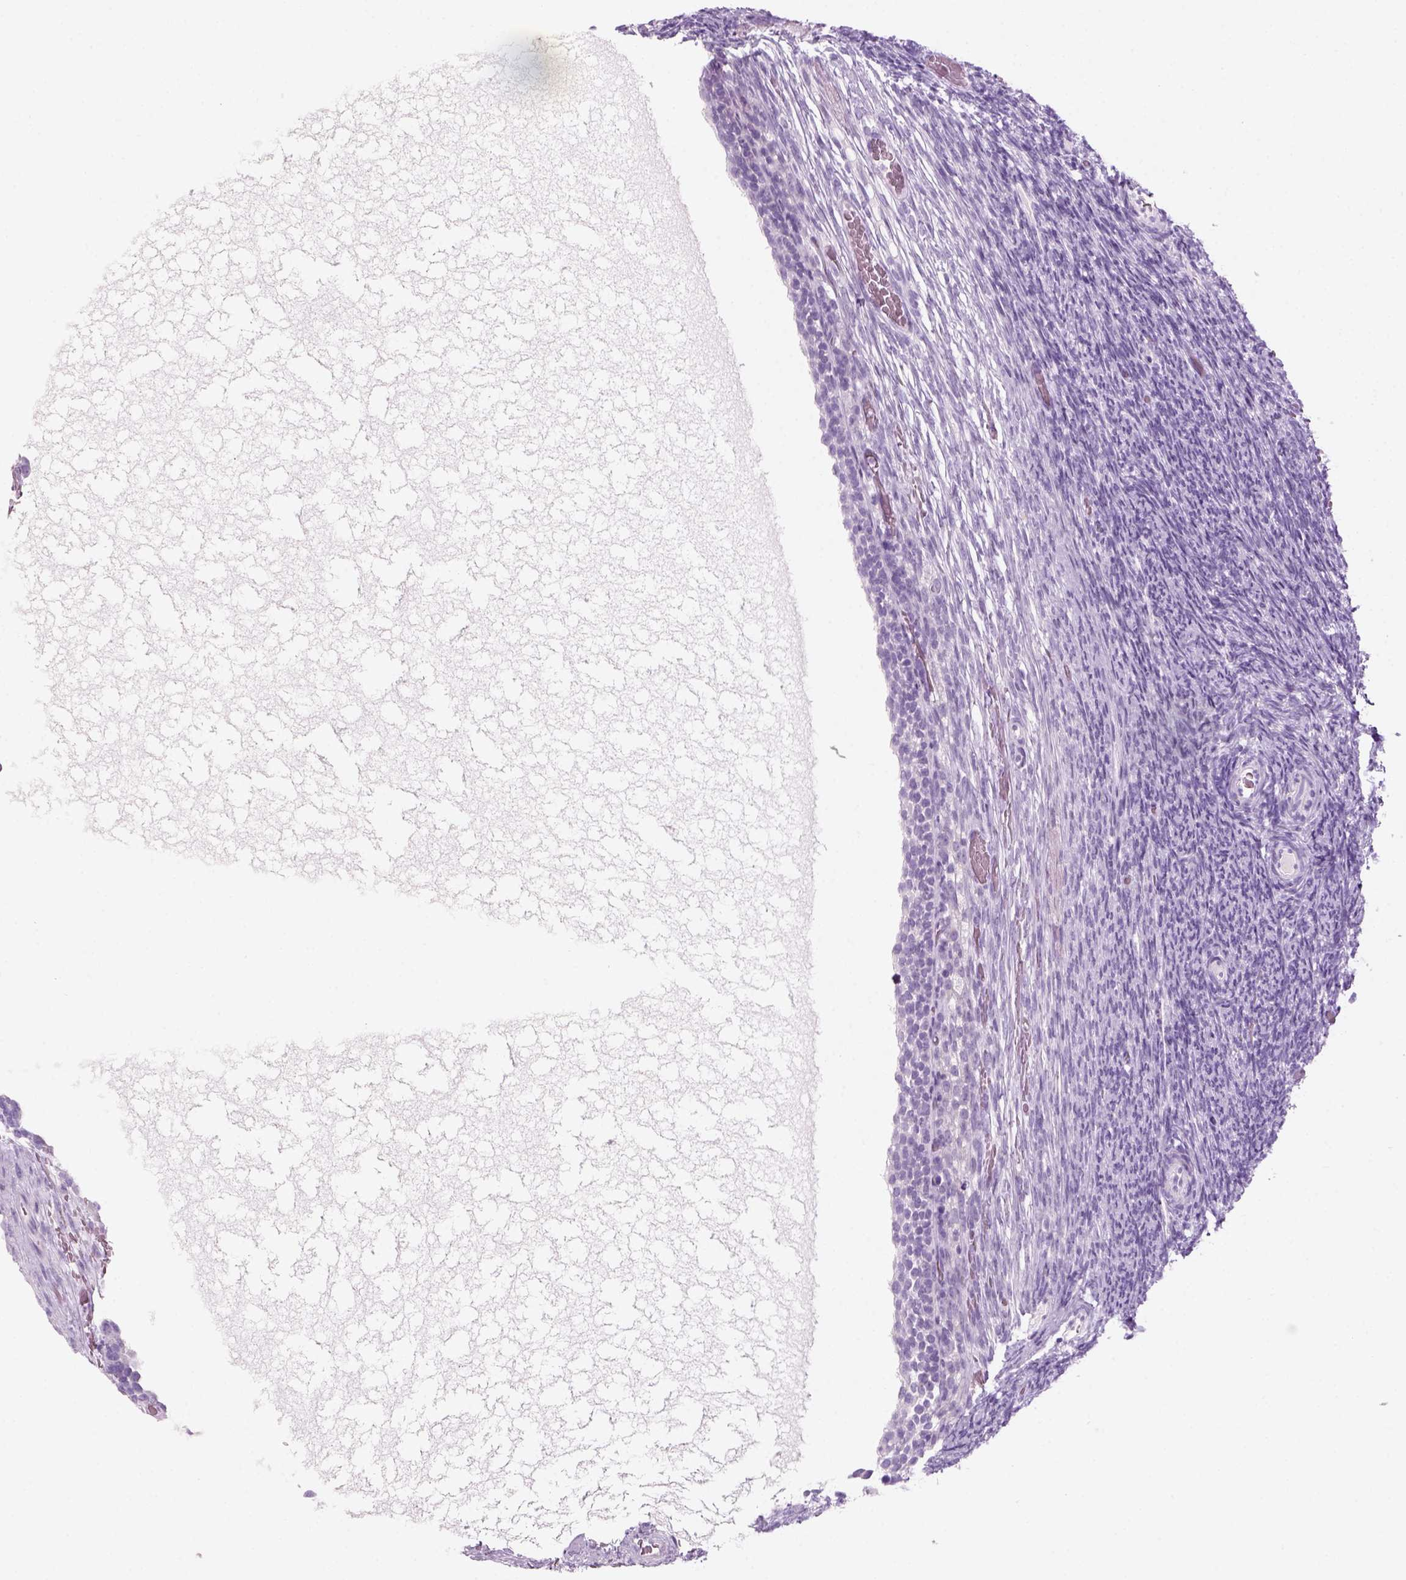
{"staining": {"intensity": "negative", "quantity": "none", "location": "none"}, "tissue": "ovary", "cell_type": "Ovarian stroma cells", "image_type": "normal", "snomed": [{"axis": "morphology", "description": "Normal tissue, NOS"}, {"axis": "topography", "description": "Ovary"}], "caption": "Immunohistochemistry (IHC) micrograph of benign ovary: ovary stained with DAB (3,3'-diaminobenzidine) demonstrates no significant protein staining in ovarian stroma cells.", "gene": "KRTAP11", "patient": {"sex": "female", "age": 34}}